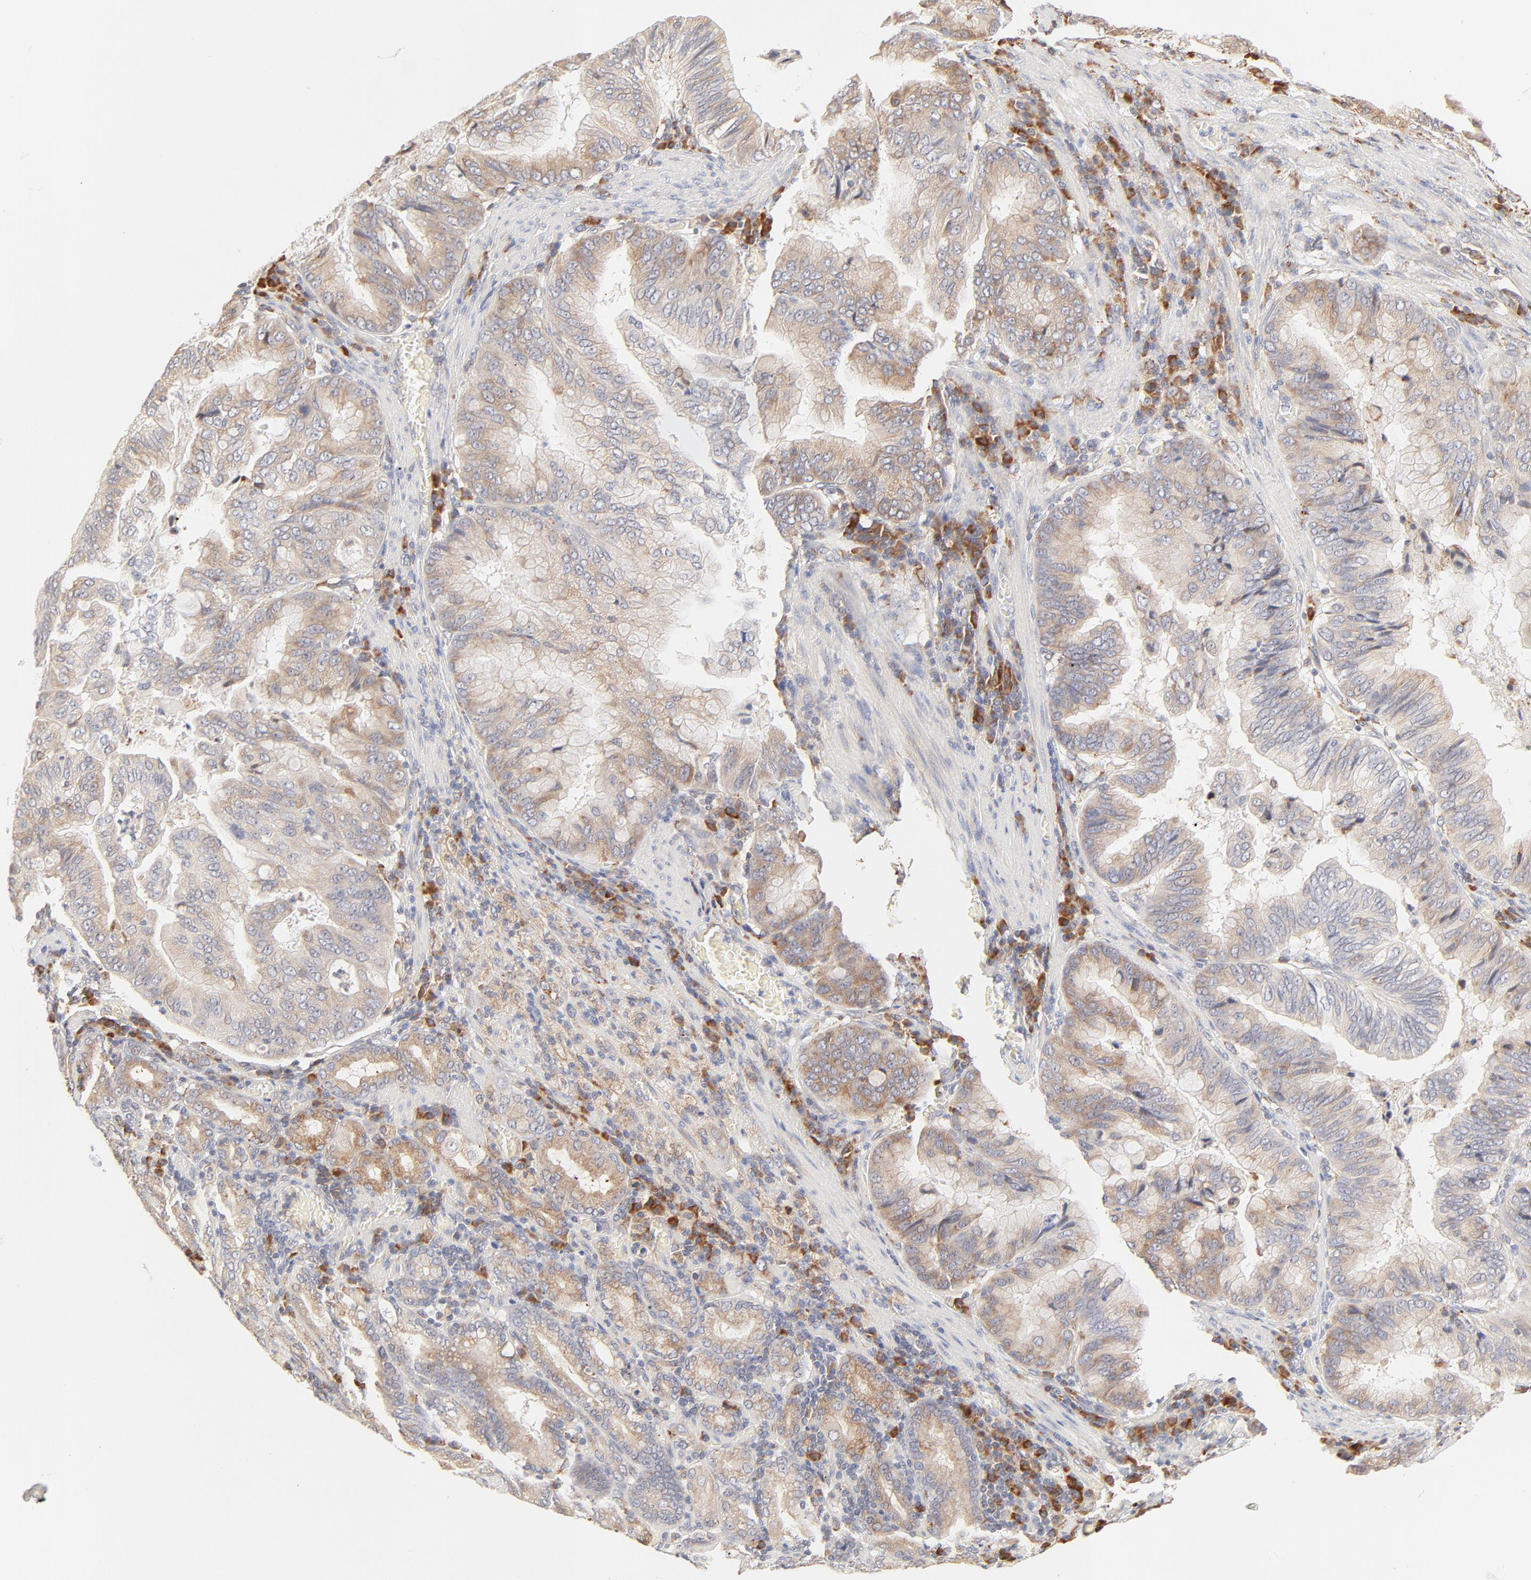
{"staining": {"intensity": "moderate", "quantity": ">75%", "location": "cytoplasmic/membranous"}, "tissue": "stomach cancer", "cell_type": "Tumor cells", "image_type": "cancer", "snomed": [{"axis": "morphology", "description": "Adenocarcinoma, NOS"}, {"axis": "topography", "description": "Stomach, upper"}], "caption": "Stomach cancer tissue shows moderate cytoplasmic/membranous staining in approximately >75% of tumor cells, visualized by immunohistochemistry.", "gene": "PARP12", "patient": {"sex": "male", "age": 80}}